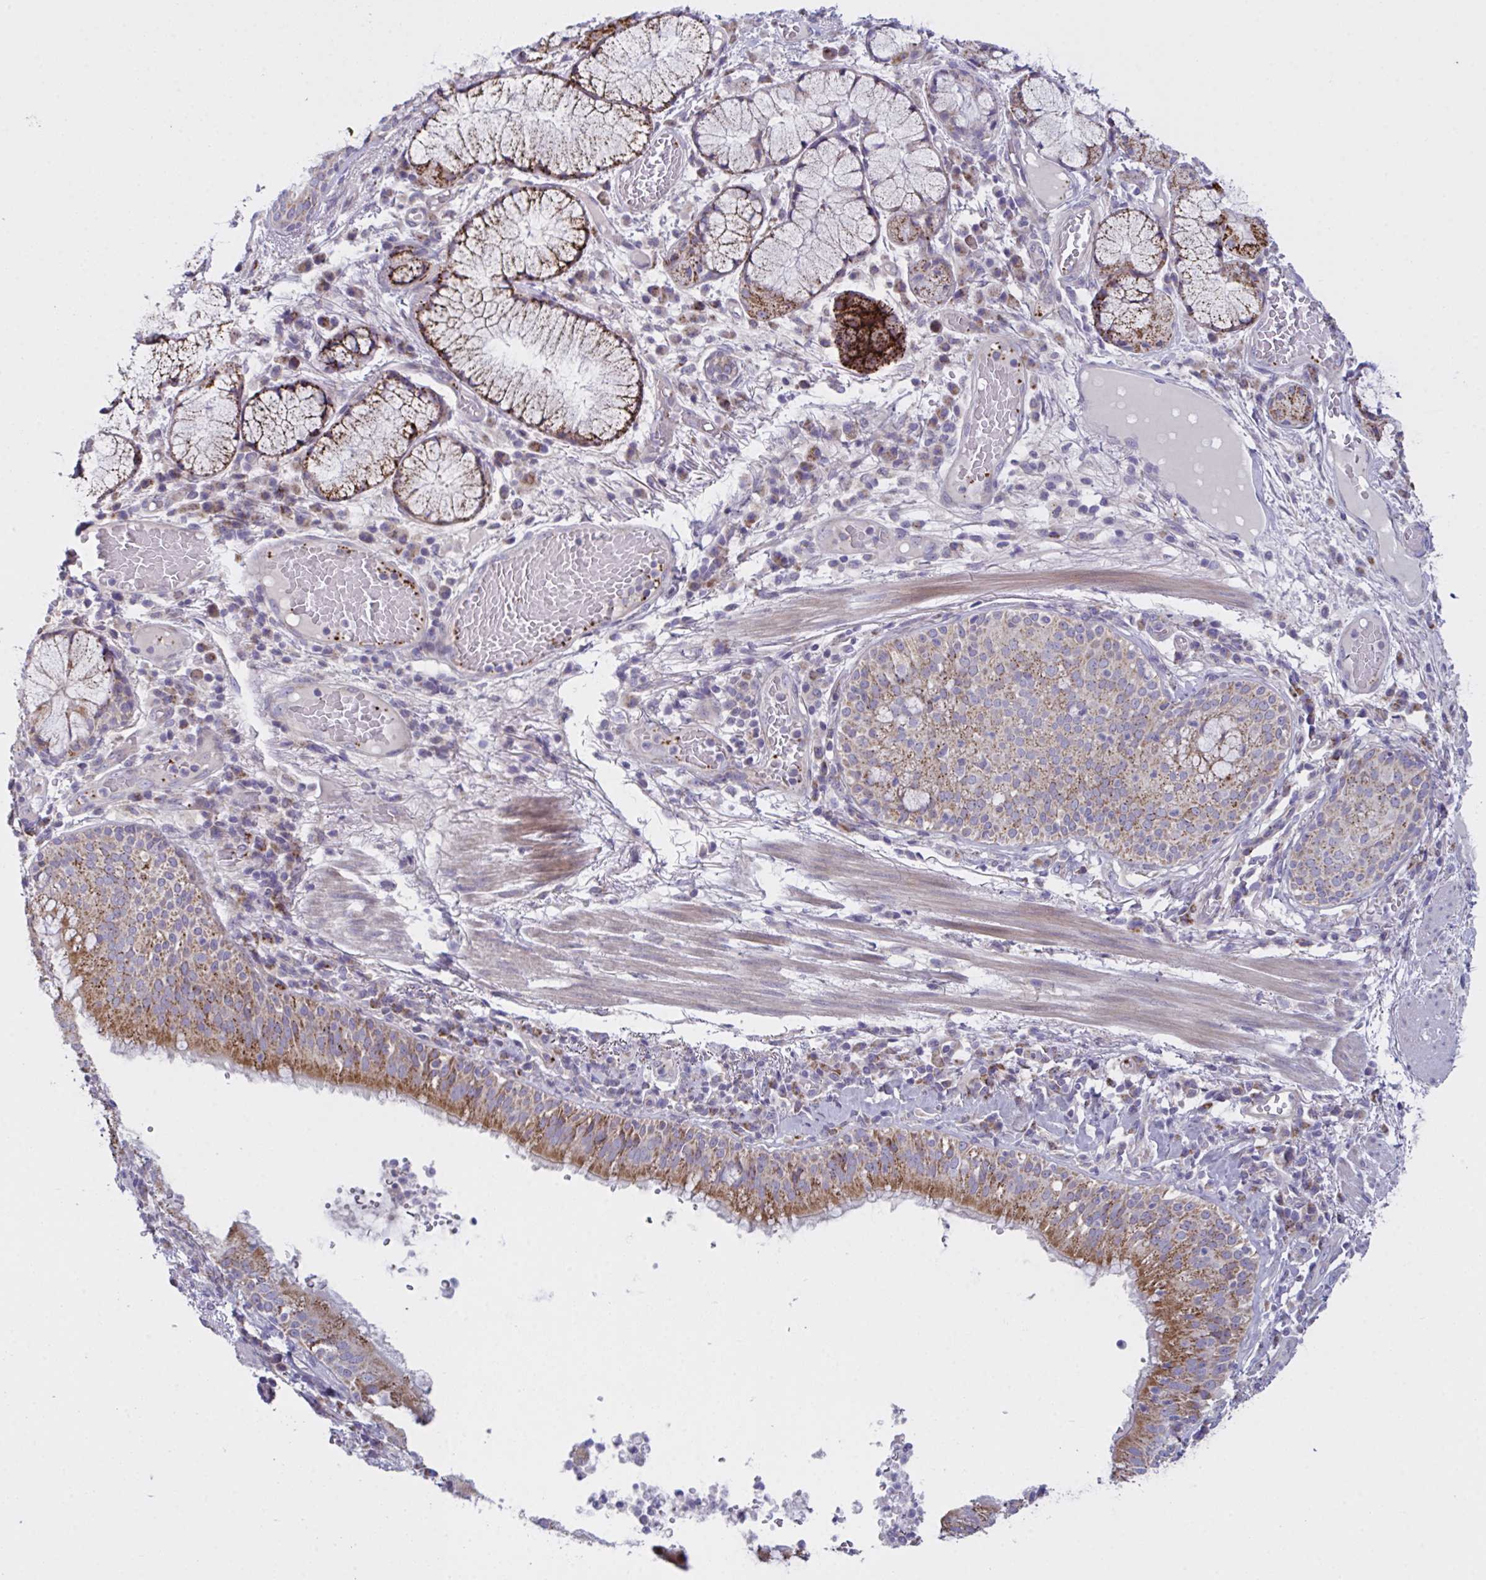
{"staining": {"intensity": "moderate", "quantity": ">75%", "location": "cytoplasmic/membranous"}, "tissue": "bronchus", "cell_type": "Respiratory epithelial cells", "image_type": "normal", "snomed": [{"axis": "morphology", "description": "Normal tissue, NOS"}, {"axis": "topography", "description": "Cartilage tissue"}, {"axis": "topography", "description": "Bronchus"}], "caption": "This image displays immunohistochemistry staining of normal bronchus, with medium moderate cytoplasmic/membranous staining in about >75% of respiratory epithelial cells.", "gene": "MRPS2", "patient": {"sex": "male", "age": 56}}